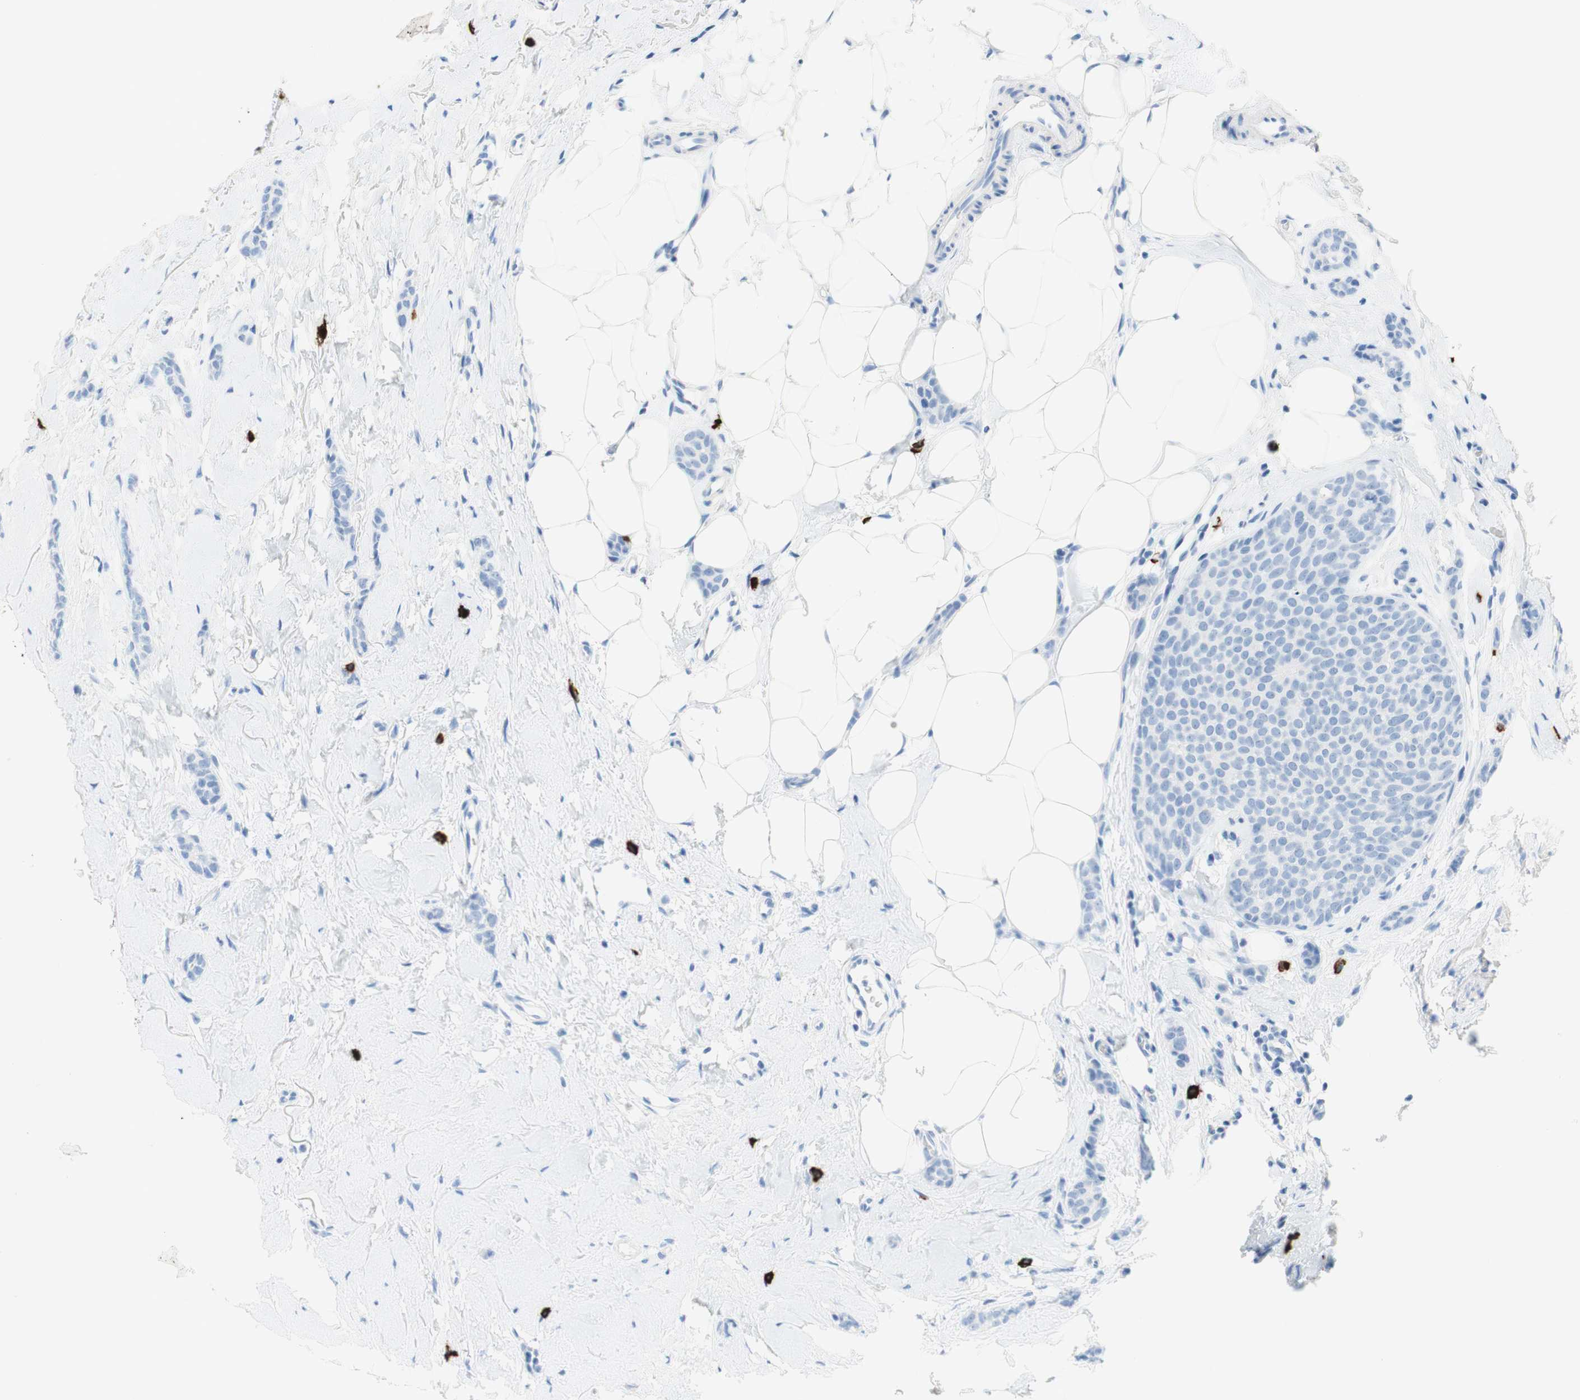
{"staining": {"intensity": "negative", "quantity": "none", "location": "none"}, "tissue": "breast cancer", "cell_type": "Tumor cells", "image_type": "cancer", "snomed": [{"axis": "morphology", "description": "Lobular carcinoma"}, {"axis": "topography", "description": "Skin"}, {"axis": "topography", "description": "Breast"}], "caption": "This is a histopathology image of immunohistochemistry (IHC) staining of breast cancer, which shows no expression in tumor cells. (DAB (3,3'-diaminobenzidine) immunohistochemistry, high magnification).", "gene": "CEACAM1", "patient": {"sex": "female", "age": 46}}